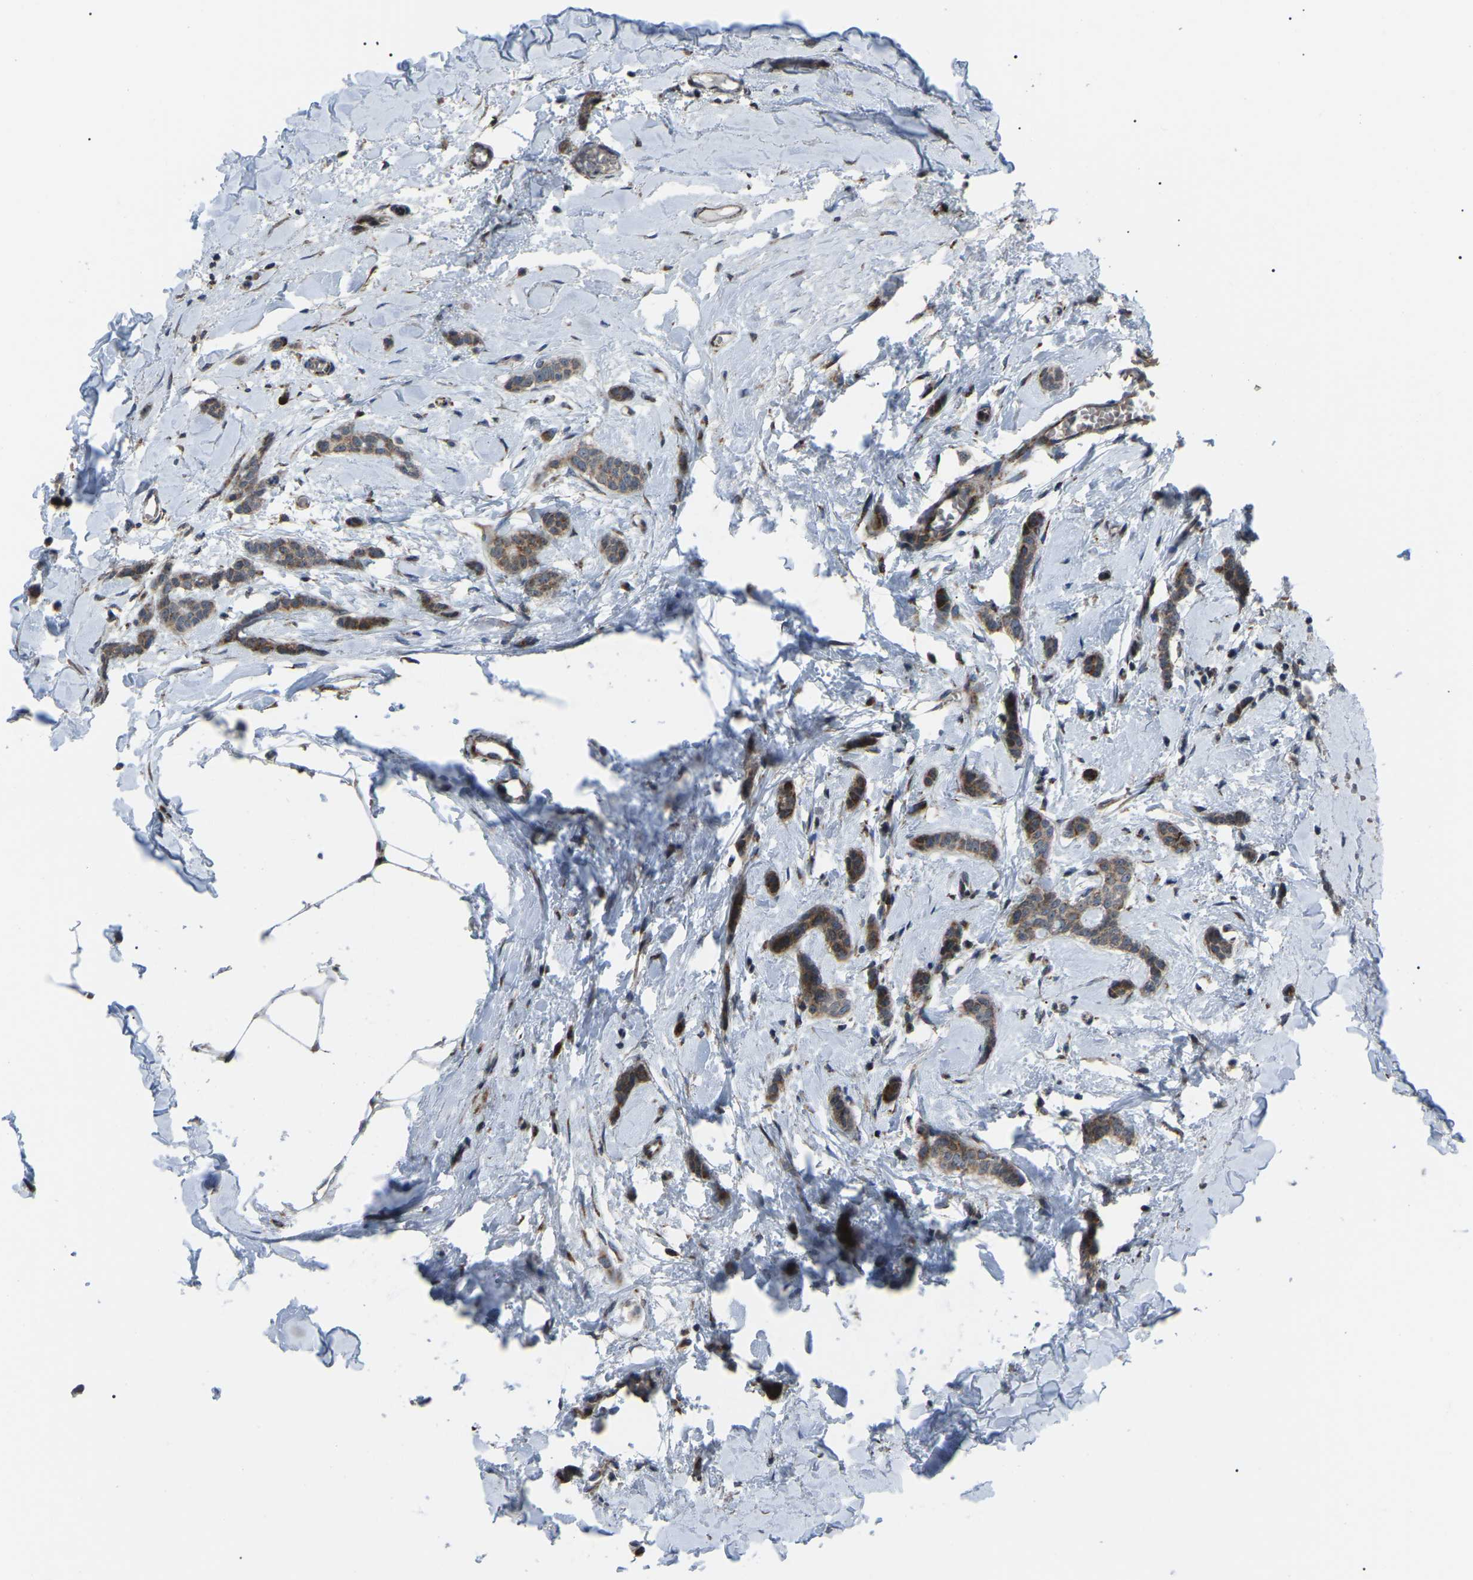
{"staining": {"intensity": "strong", "quantity": ">75%", "location": "cytoplasmic/membranous"}, "tissue": "breast cancer", "cell_type": "Tumor cells", "image_type": "cancer", "snomed": [{"axis": "morphology", "description": "Lobular carcinoma"}, {"axis": "topography", "description": "Skin"}, {"axis": "topography", "description": "Breast"}], "caption": "This is an image of immunohistochemistry staining of breast cancer (lobular carcinoma), which shows strong staining in the cytoplasmic/membranous of tumor cells.", "gene": "AGO2", "patient": {"sex": "female", "age": 46}}